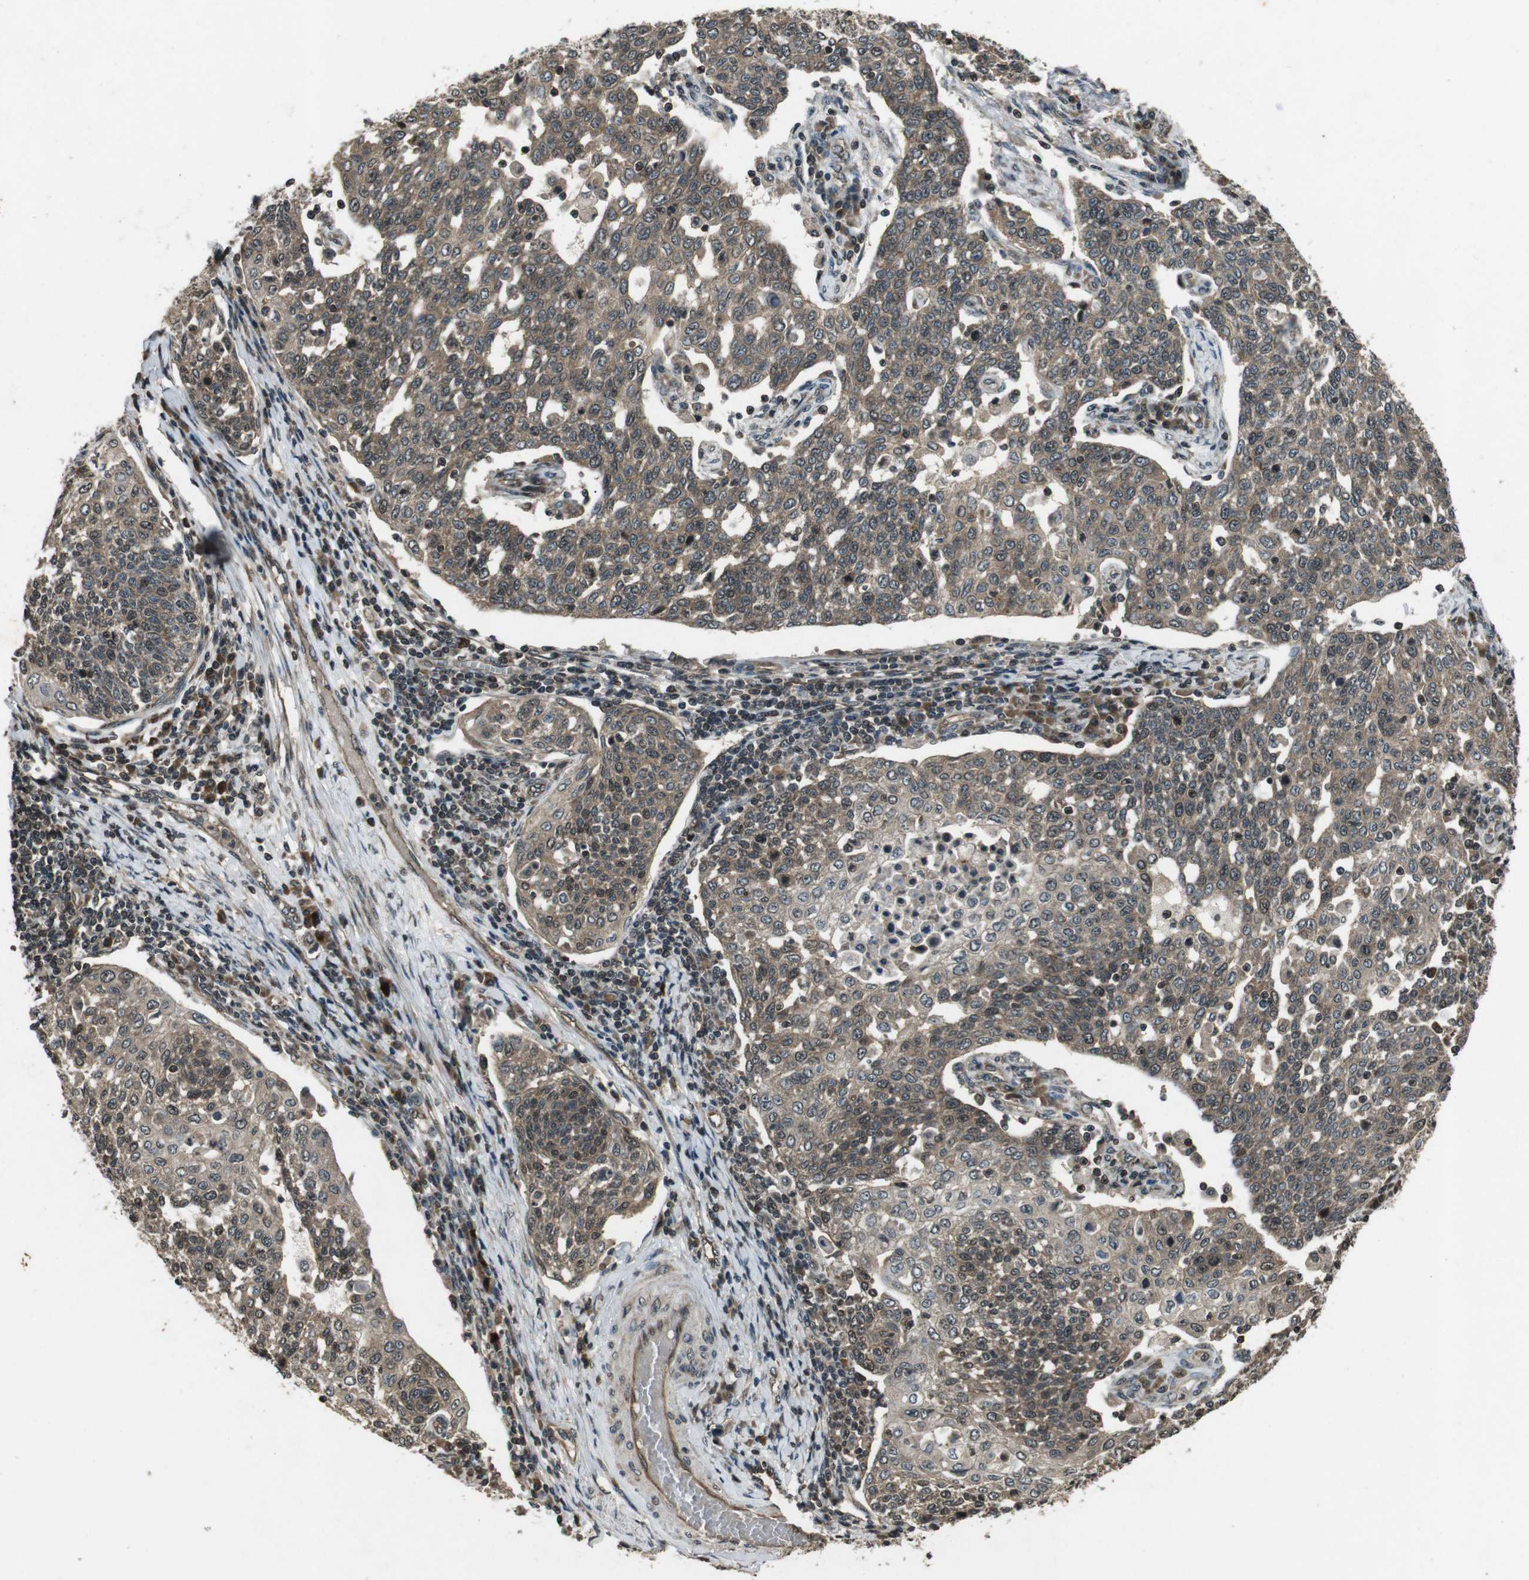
{"staining": {"intensity": "moderate", "quantity": ">75%", "location": "cytoplasmic/membranous,nuclear"}, "tissue": "cervical cancer", "cell_type": "Tumor cells", "image_type": "cancer", "snomed": [{"axis": "morphology", "description": "Squamous cell carcinoma, NOS"}, {"axis": "topography", "description": "Cervix"}], "caption": "Cervical cancer stained with a protein marker demonstrates moderate staining in tumor cells.", "gene": "PLK2", "patient": {"sex": "female", "age": 34}}